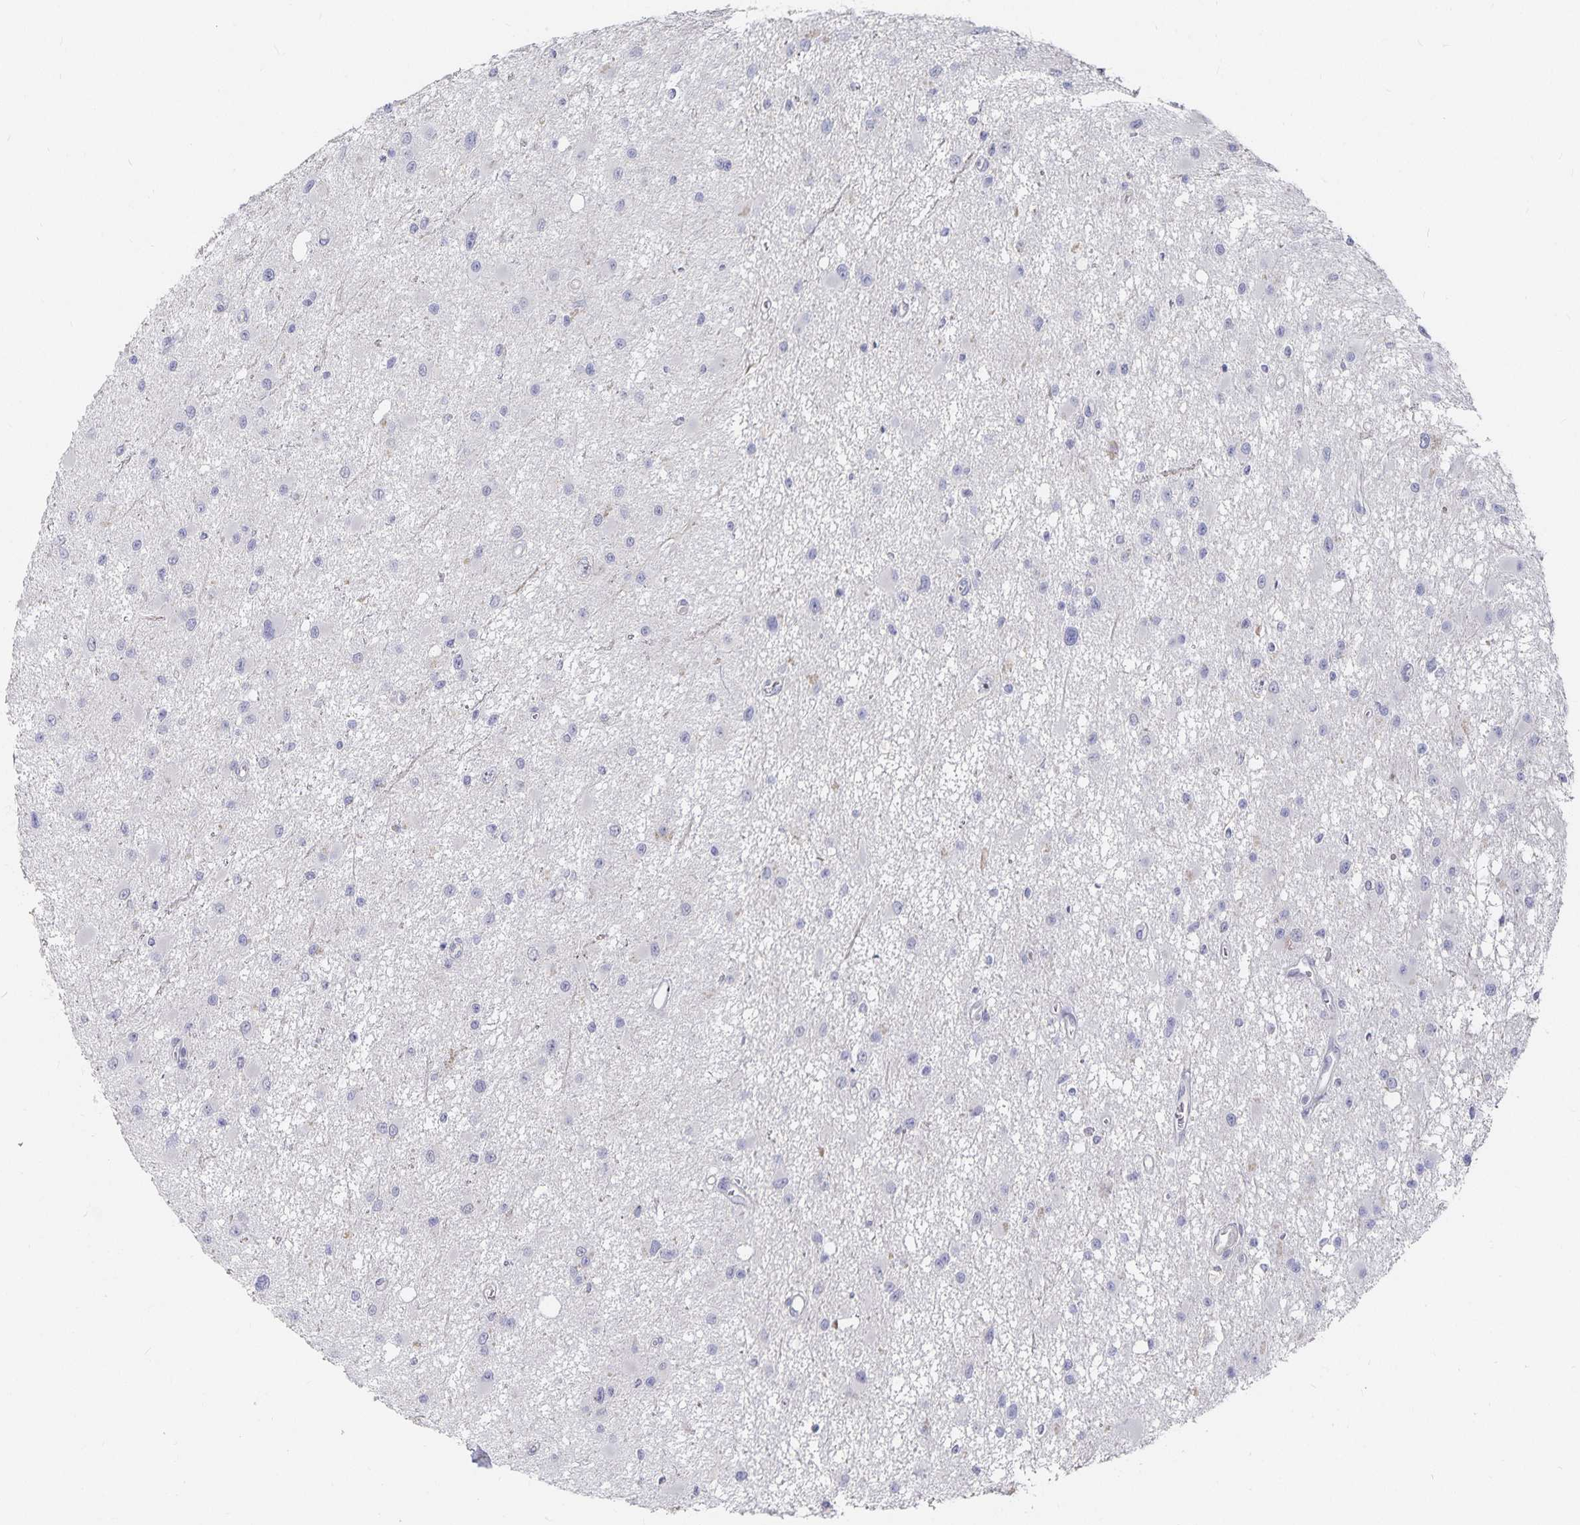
{"staining": {"intensity": "negative", "quantity": "none", "location": "none"}, "tissue": "glioma", "cell_type": "Tumor cells", "image_type": "cancer", "snomed": [{"axis": "morphology", "description": "Glioma, malignant, High grade"}, {"axis": "topography", "description": "Brain"}], "caption": "Immunohistochemistry histopathology image of neoplastic tissue: glioma stained with DAB reveals no significant protein positivity in tumor cells.", "gene": "DNAH9", "patient": {"sex": "male", "age": 54}}